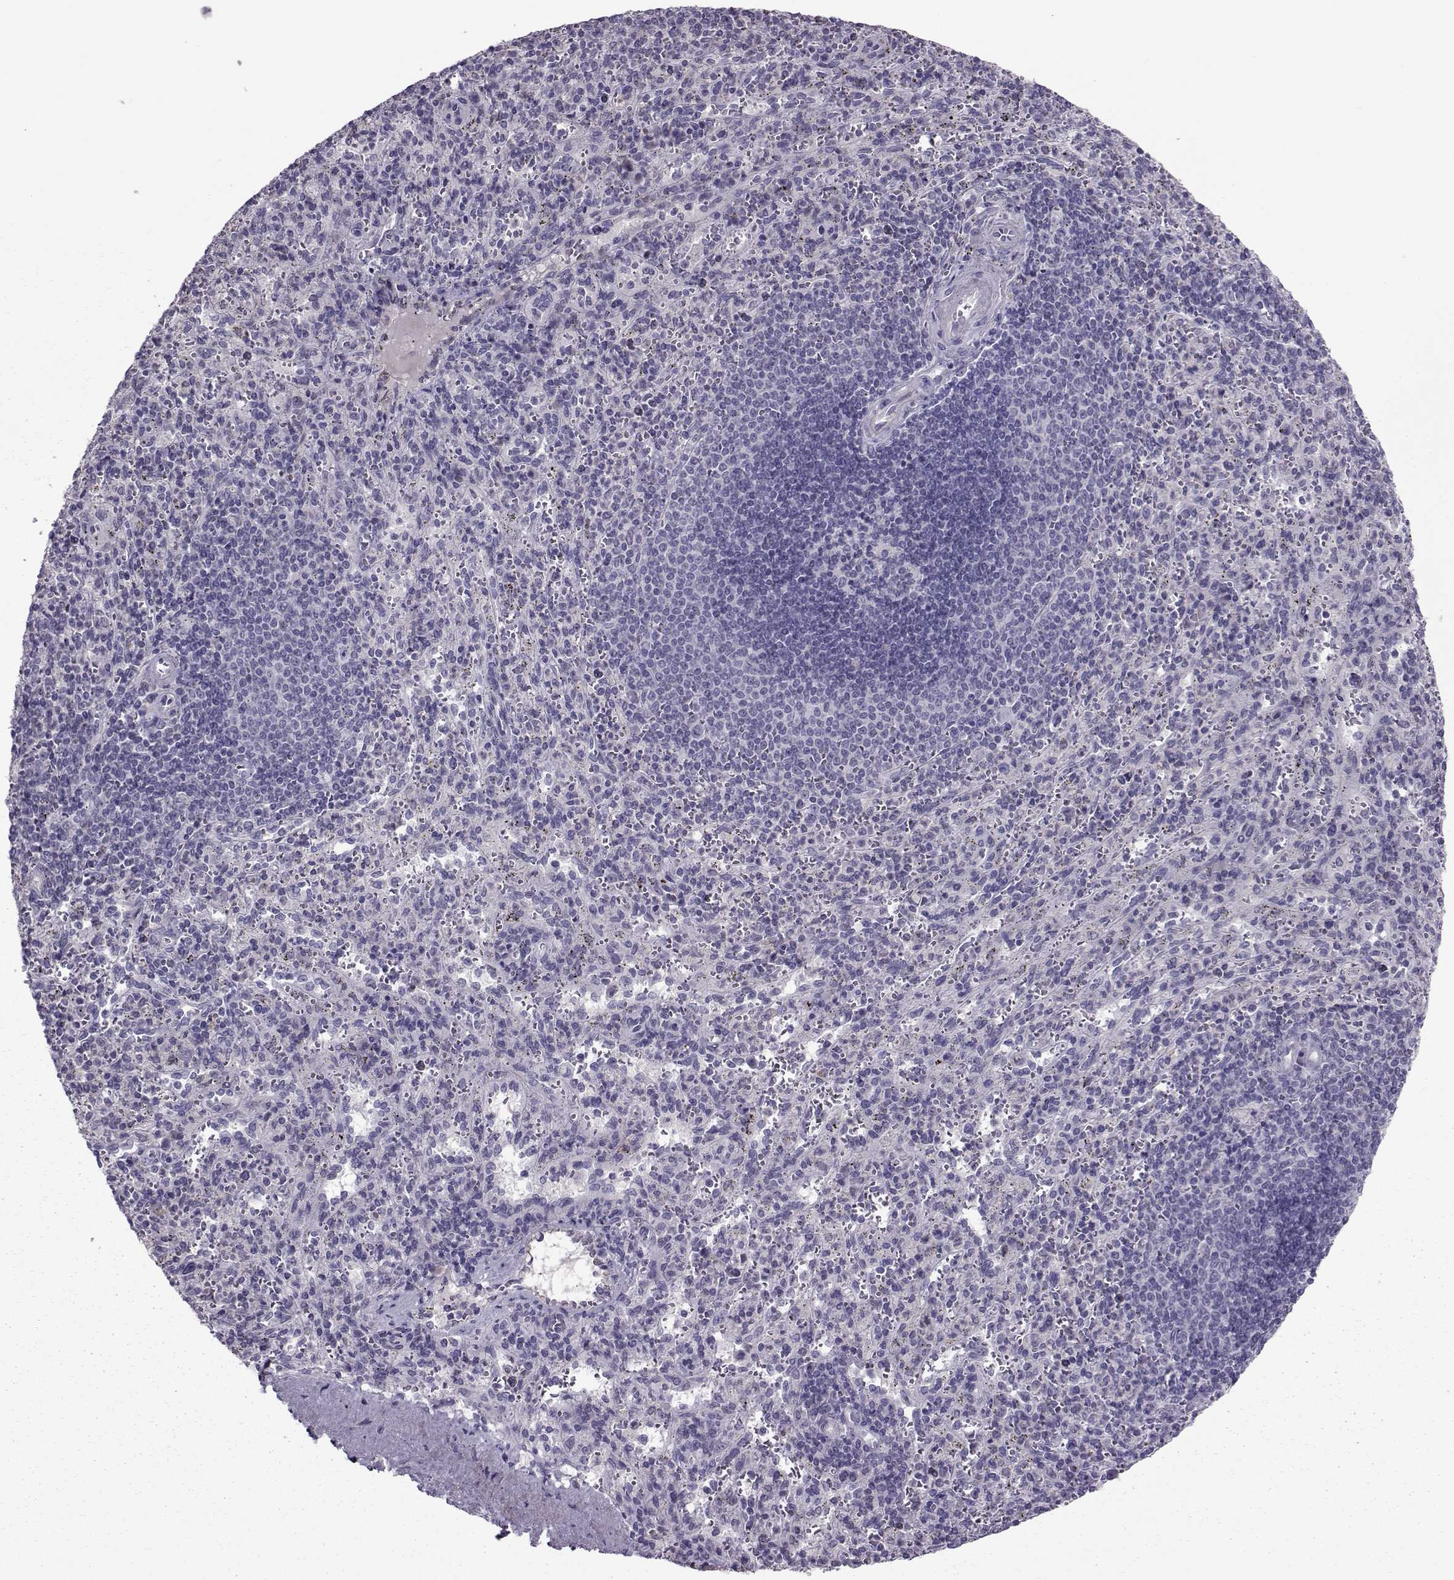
{"staining": {"intensity": "negative", "quantity": "none", "location": "none"}, "tissue": "spleen", "cell_type": "Cells in red pulp", "image_type": "normal", "snomed": [{"axis": "morphology", "description": "Normal tissue, NOS"}, {"axis": "topography", "description": "Spleen"}], "caption": "Cells in red pulp are negative for brown protein staining in normal spleen. Brightfield microscopy of immunohistochemistry (IHC) stained with DAB (3,3'-diaminobenzidine) (brown) and hematoxylin (blue), captured at high magnification.", "gene": "ASRGL1", "patient": {"sex": "male", "age": 57}}